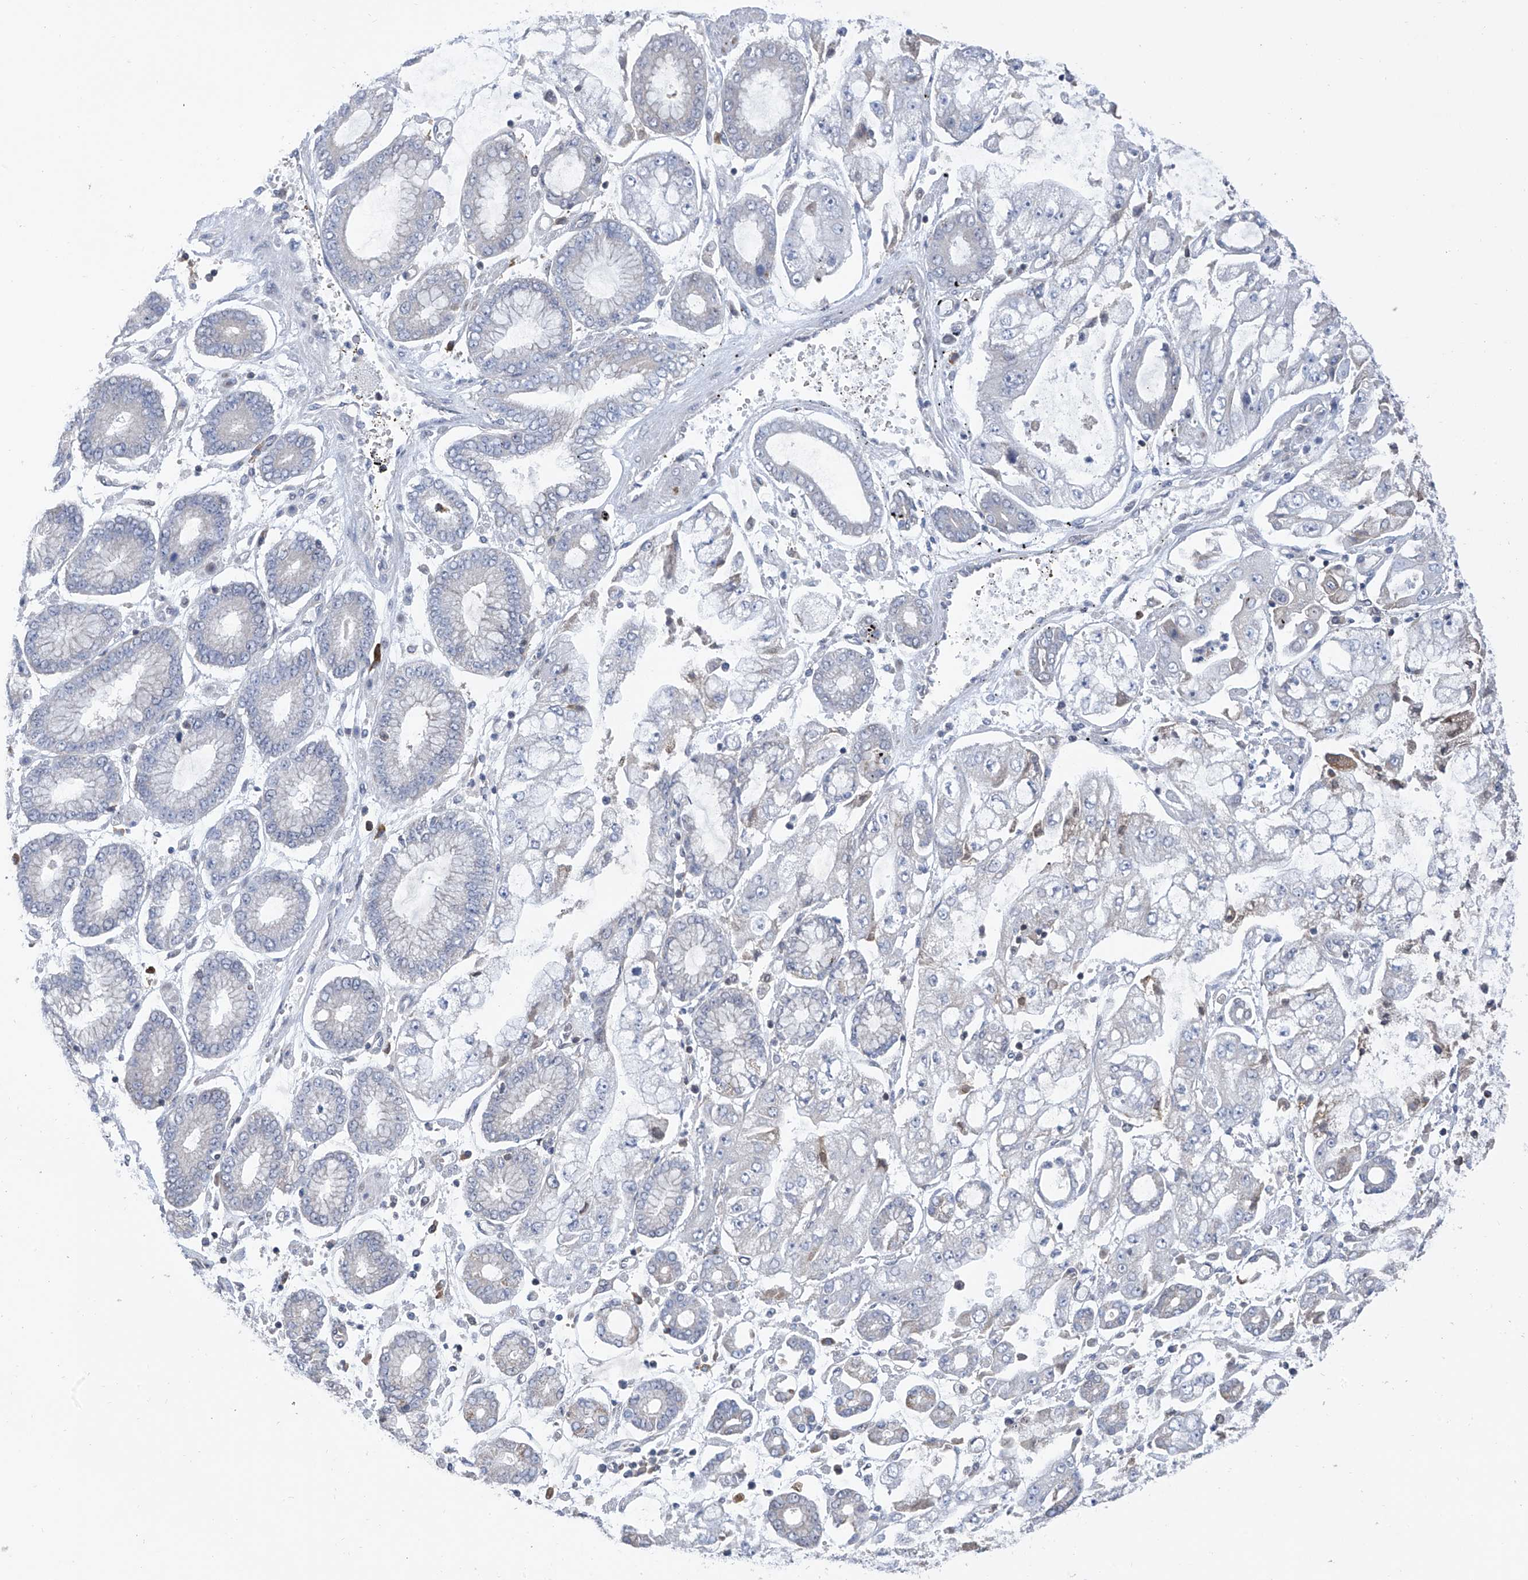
{"staining": {"intensity": "negative", "quantity": "none", "location": "none"}, "tissue": "stomach cancer", "cell_type": "Tumor cells", "image_type": "cancer", "snomed": [{"axis": "morphology", "description": "Adenocarcinoma, NOS"}, {"axis": "topography", "description": "Stomach"}], "caption": "Immunohistochemistry (IHC) of stomach cancer reveals no positivity in tumor cells.", "gene": "SLCO4A1", "patient": {"sex": "male", "age": 76}}